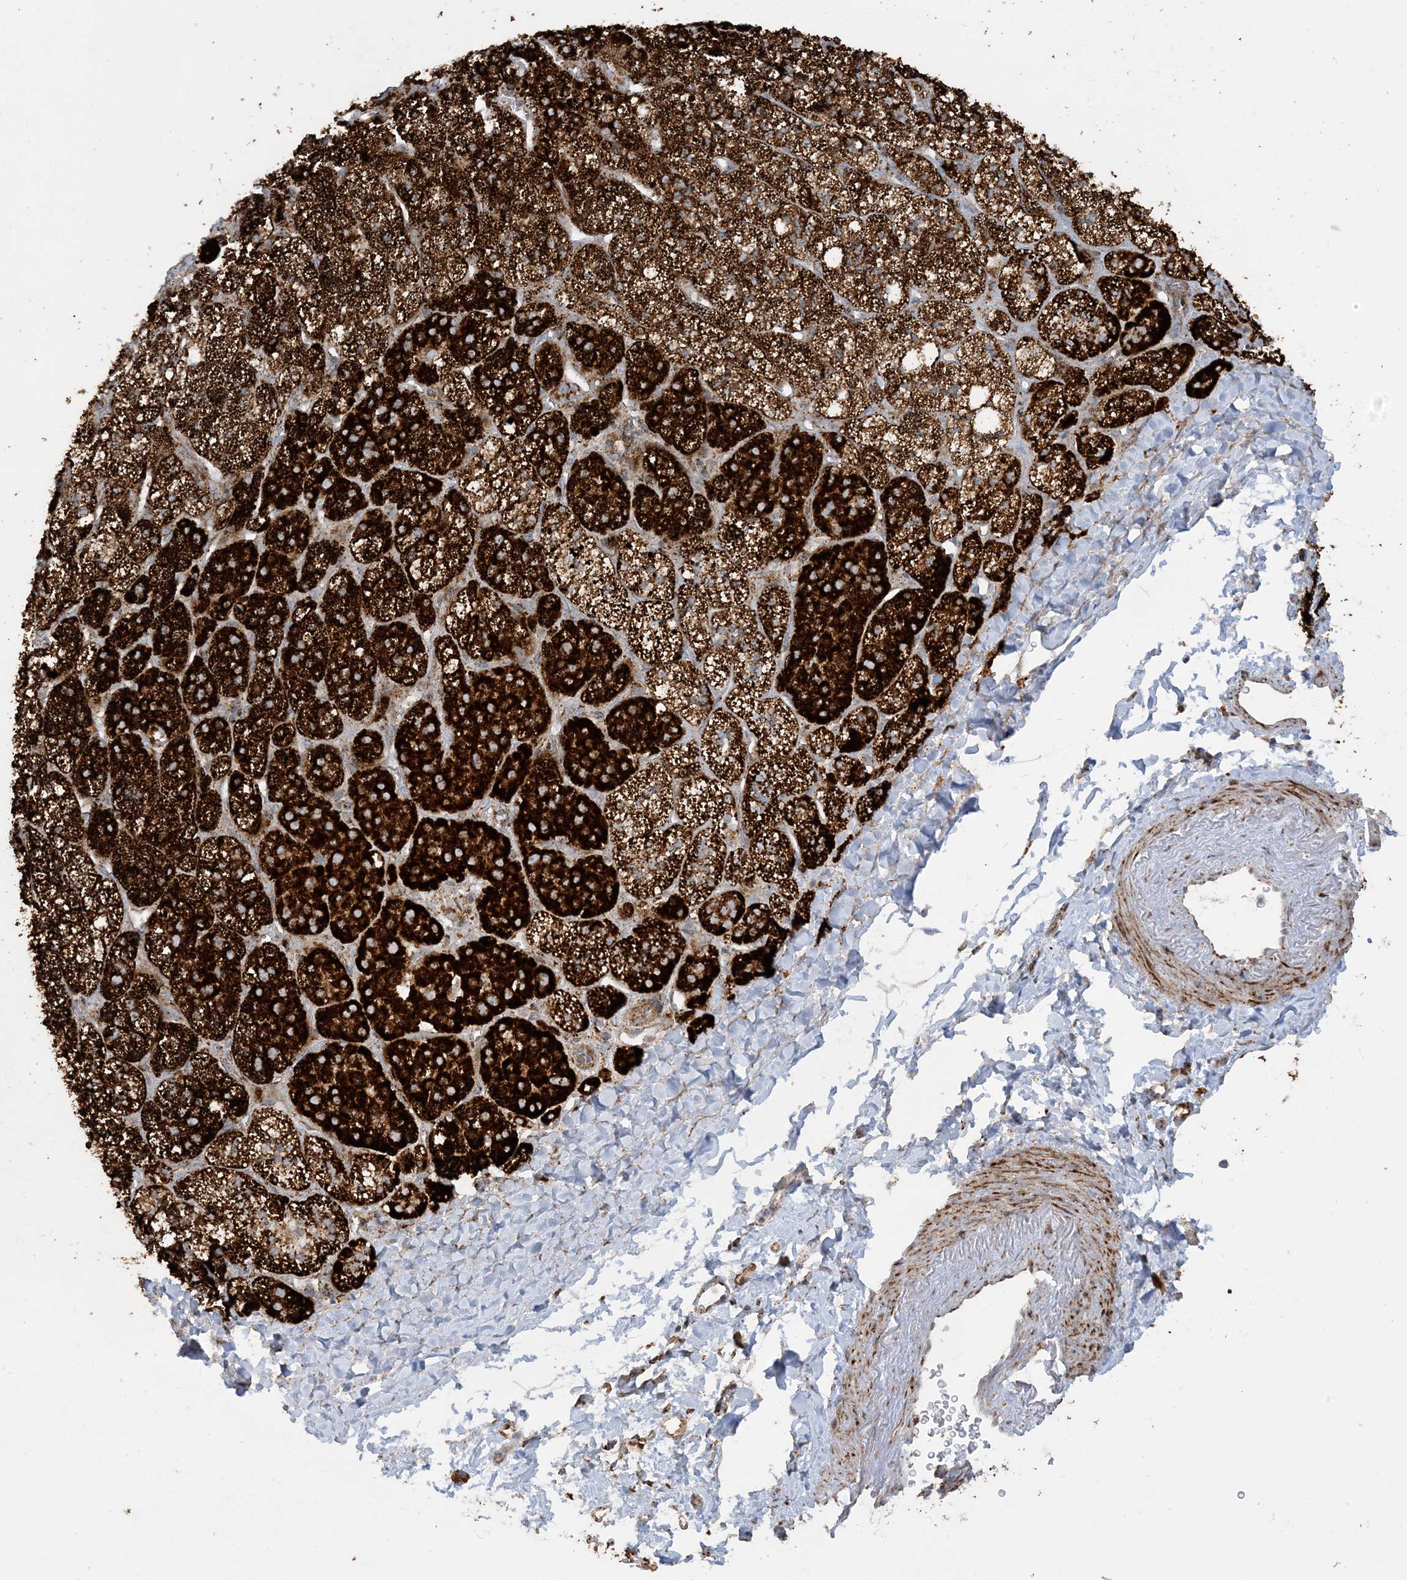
{"staining": {"intensity": "strong", "quantity": ">75%", "location": "cytoplasmic/membranous"}, "tissue": "adrenal gland", "cell_type": "Glandular cells", "image_type": "normal", "snomed": [{"axis": "morphology", "description": "Normal tissue, NOS"}, {"axis": "topography", "description": "Adrenal gland"}], "caption": "Approximately >75% of glandular cells in benign adrenal gland reveal strong cytoplasmic/membranous protein staining as visualized by brown immunohistochemical staining.", "gene": "NDUFAF3", "patient": {"sex": "male", "age": 61}}